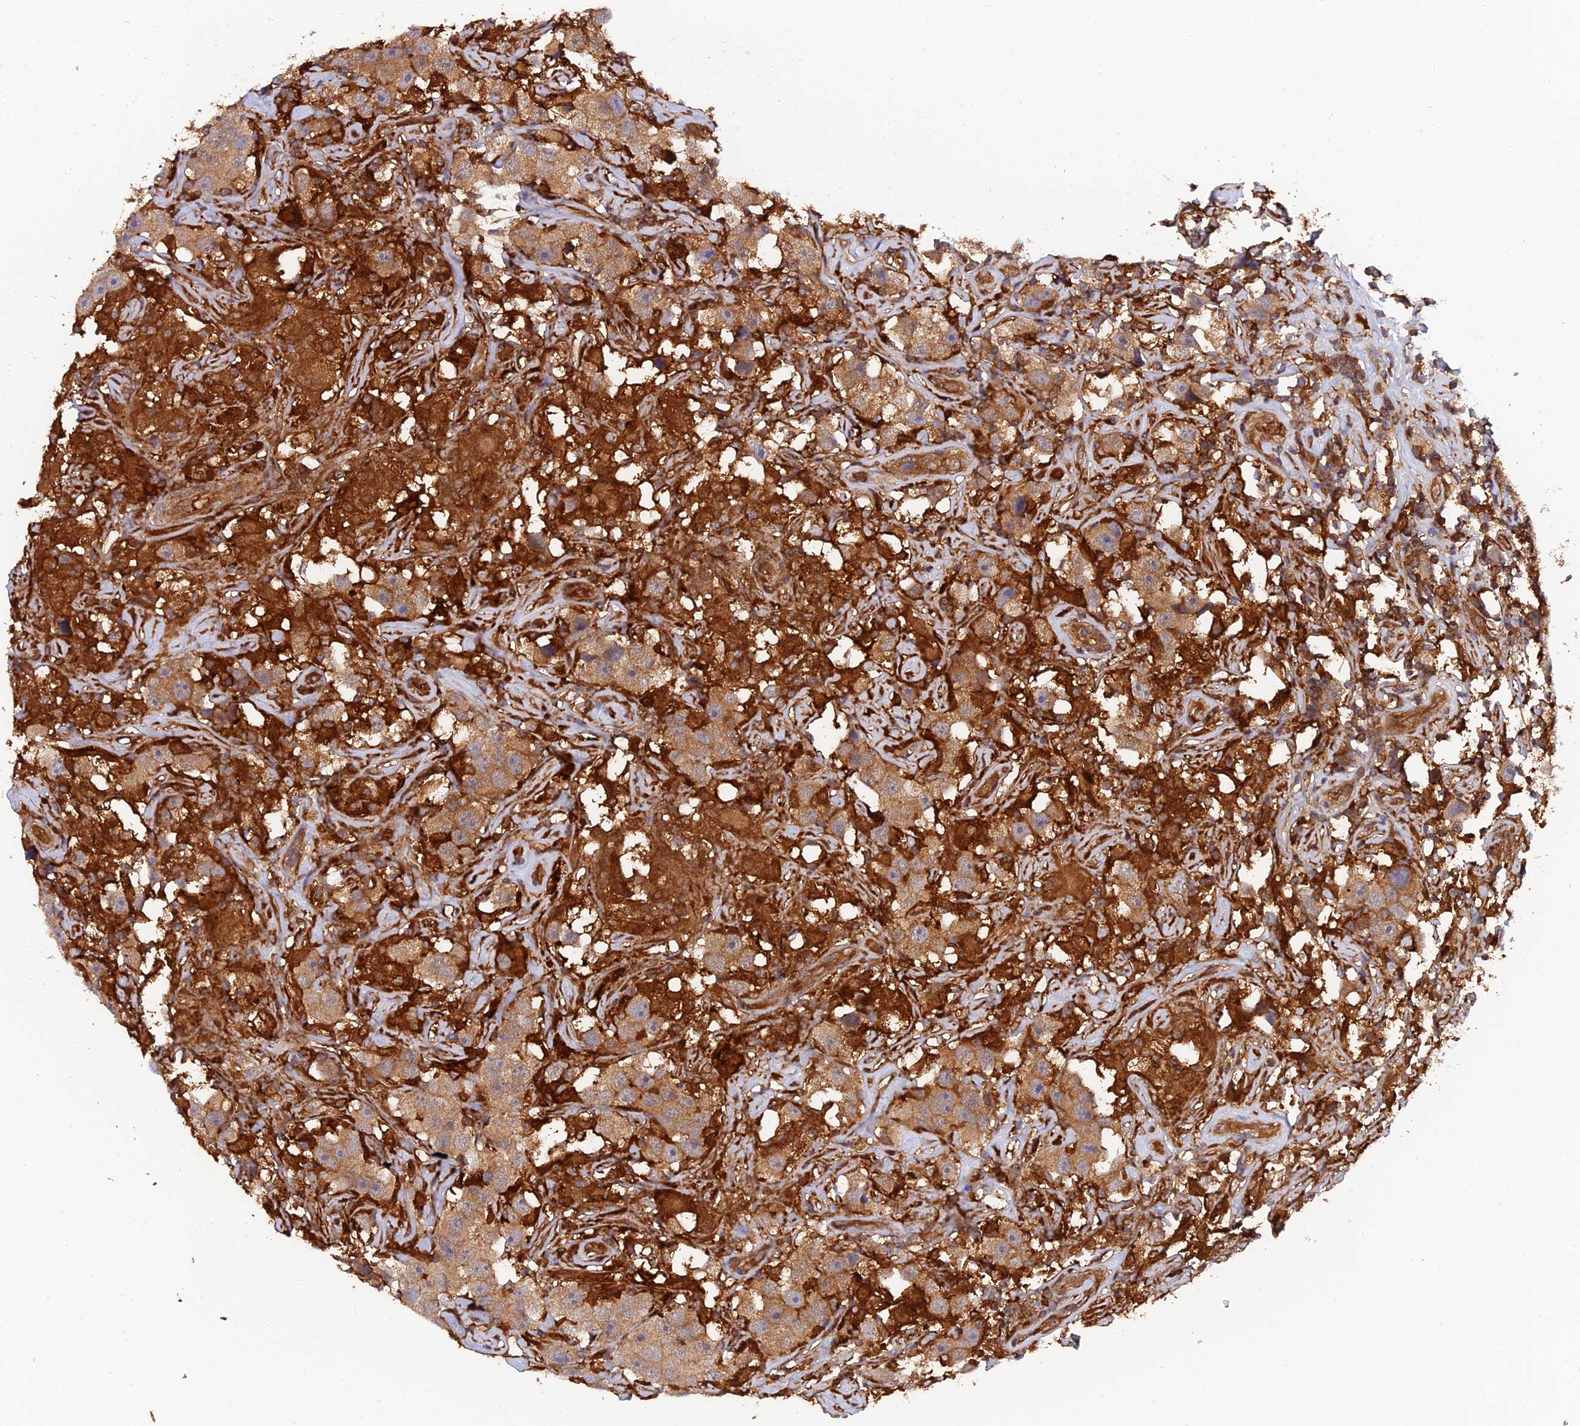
{"staining": {"intensity": "moderate", "quantity": ">75%", "location": "cytoplasmic/membranous"}, "tissue": "testis cancer", "cell_type": "Tumor cells", "image_type": "cancer", "snomed": [{"axis": "morphology", "description": "Seminoma, NOS"}, {"axis": "topography", "description": "Testis"}], "caption": "IHC micrograph of neoplastic tissue: human seminoma (testis) stained using immunohistochemistry (IHC) displays medium levels of moderate protein expression localized specifically in the cytoplasmic/membranous of tumor cells, appearing as a cytoplasmic/membranous brown color.", "gene": "ARL2BP", "patient": {"sex": "male", "age": 49}}